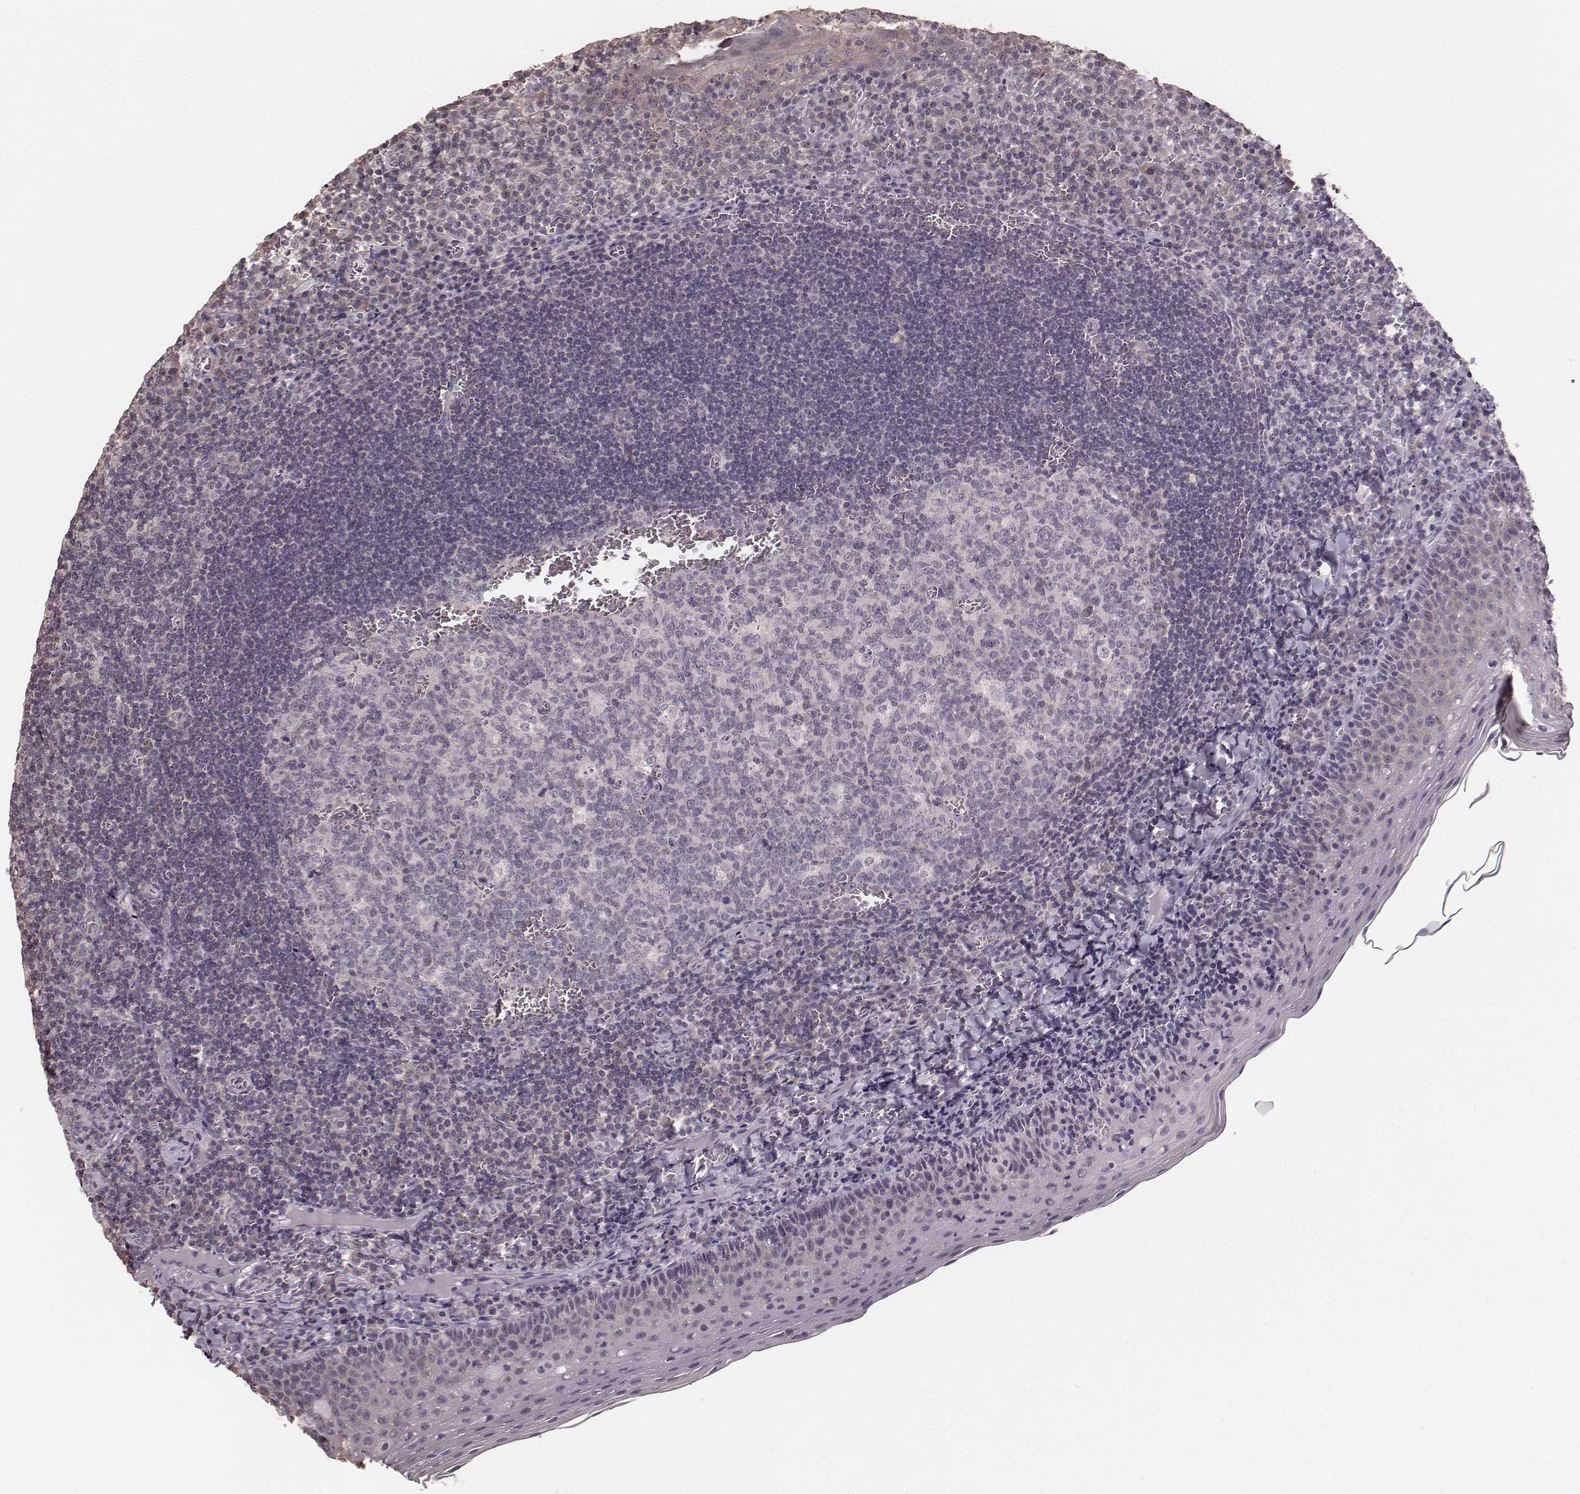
{"staining": {"intensity": "negative", "quantity": "none", "location": "none"}, "tissue": "tonsil", "cell_type": "Germinal center cells", "image_type": "normal", "snomed": [{"axis": "morphology", "description": "Normal tissue, NOS"}, {"axis": "morphology", "description": "Inflammation, NOS"}, {"axis": "topography", "description": "Tonsil"}], "caption": "The micrograph exhibits no staining of germinal center cells in normal tonsil. The staining was performed using DAB to visualize the protein expression in brown, while the nuclei were stained in blue with hematoxylin (Magnification: 20x).", "gene": "LY6K", "patient": {"sex": "female", "age": 31}}